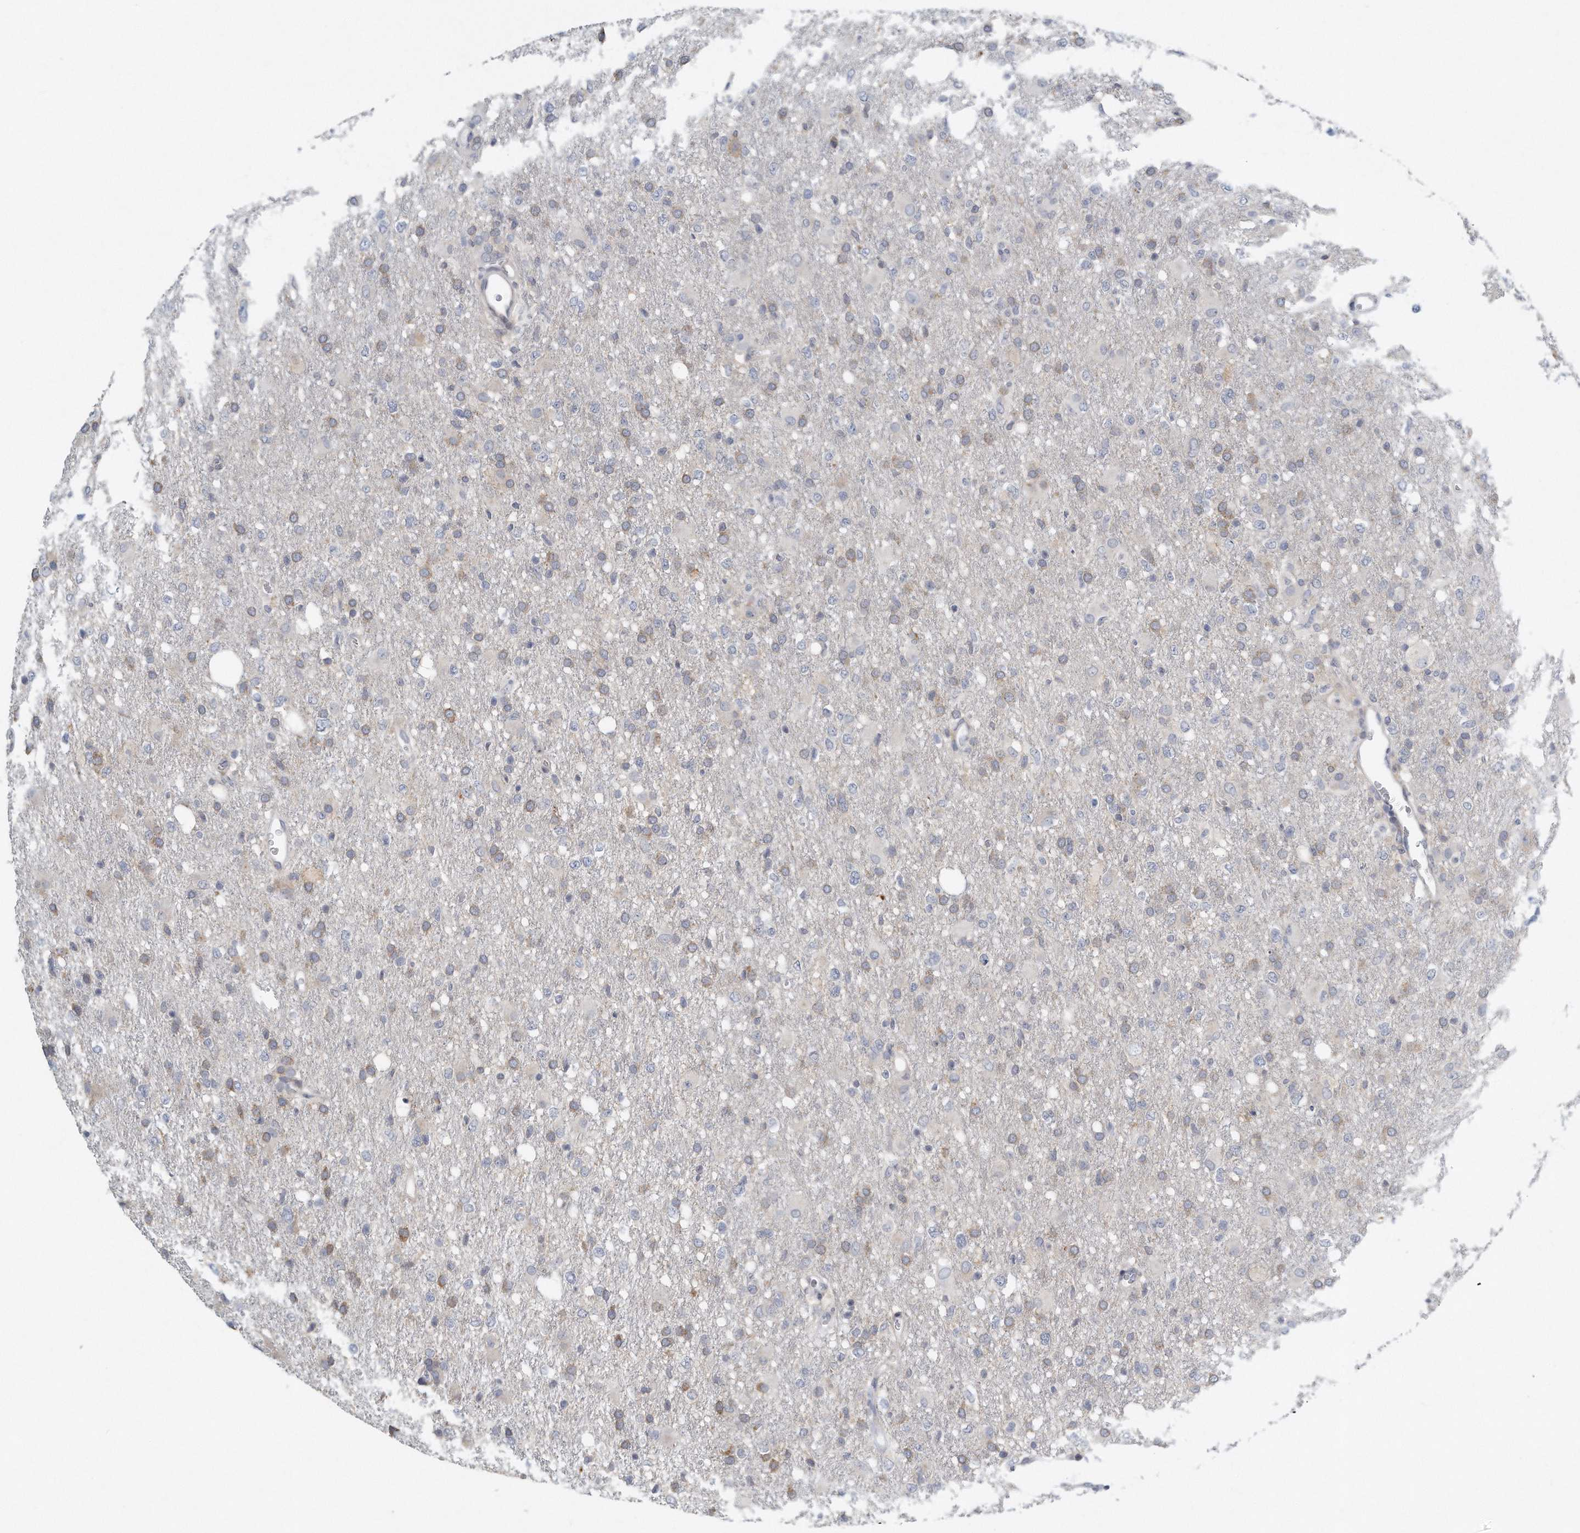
{"staining": {"intensity": "weak", "quantity": "25%-75%", "location": "cytoplasmic/membranous"}, "tissue": "glioma", "cell_type": "Tumor cells", "image_type": "cancer", "snomed": [{"axis": "morphology", "description": "Glioma, malignant, High grade"}, {"axis": "topography", "description": "Brain"}], "caption": "An image showing weak cytoplasmic/membranous staining in approximately 25%-75% of tumor cells in malignant glioma (high-grade), as visualized by brown immunohistochemical staining.", "gene": "VLDLR", "patient": {"sex": "female", "age": 57}}